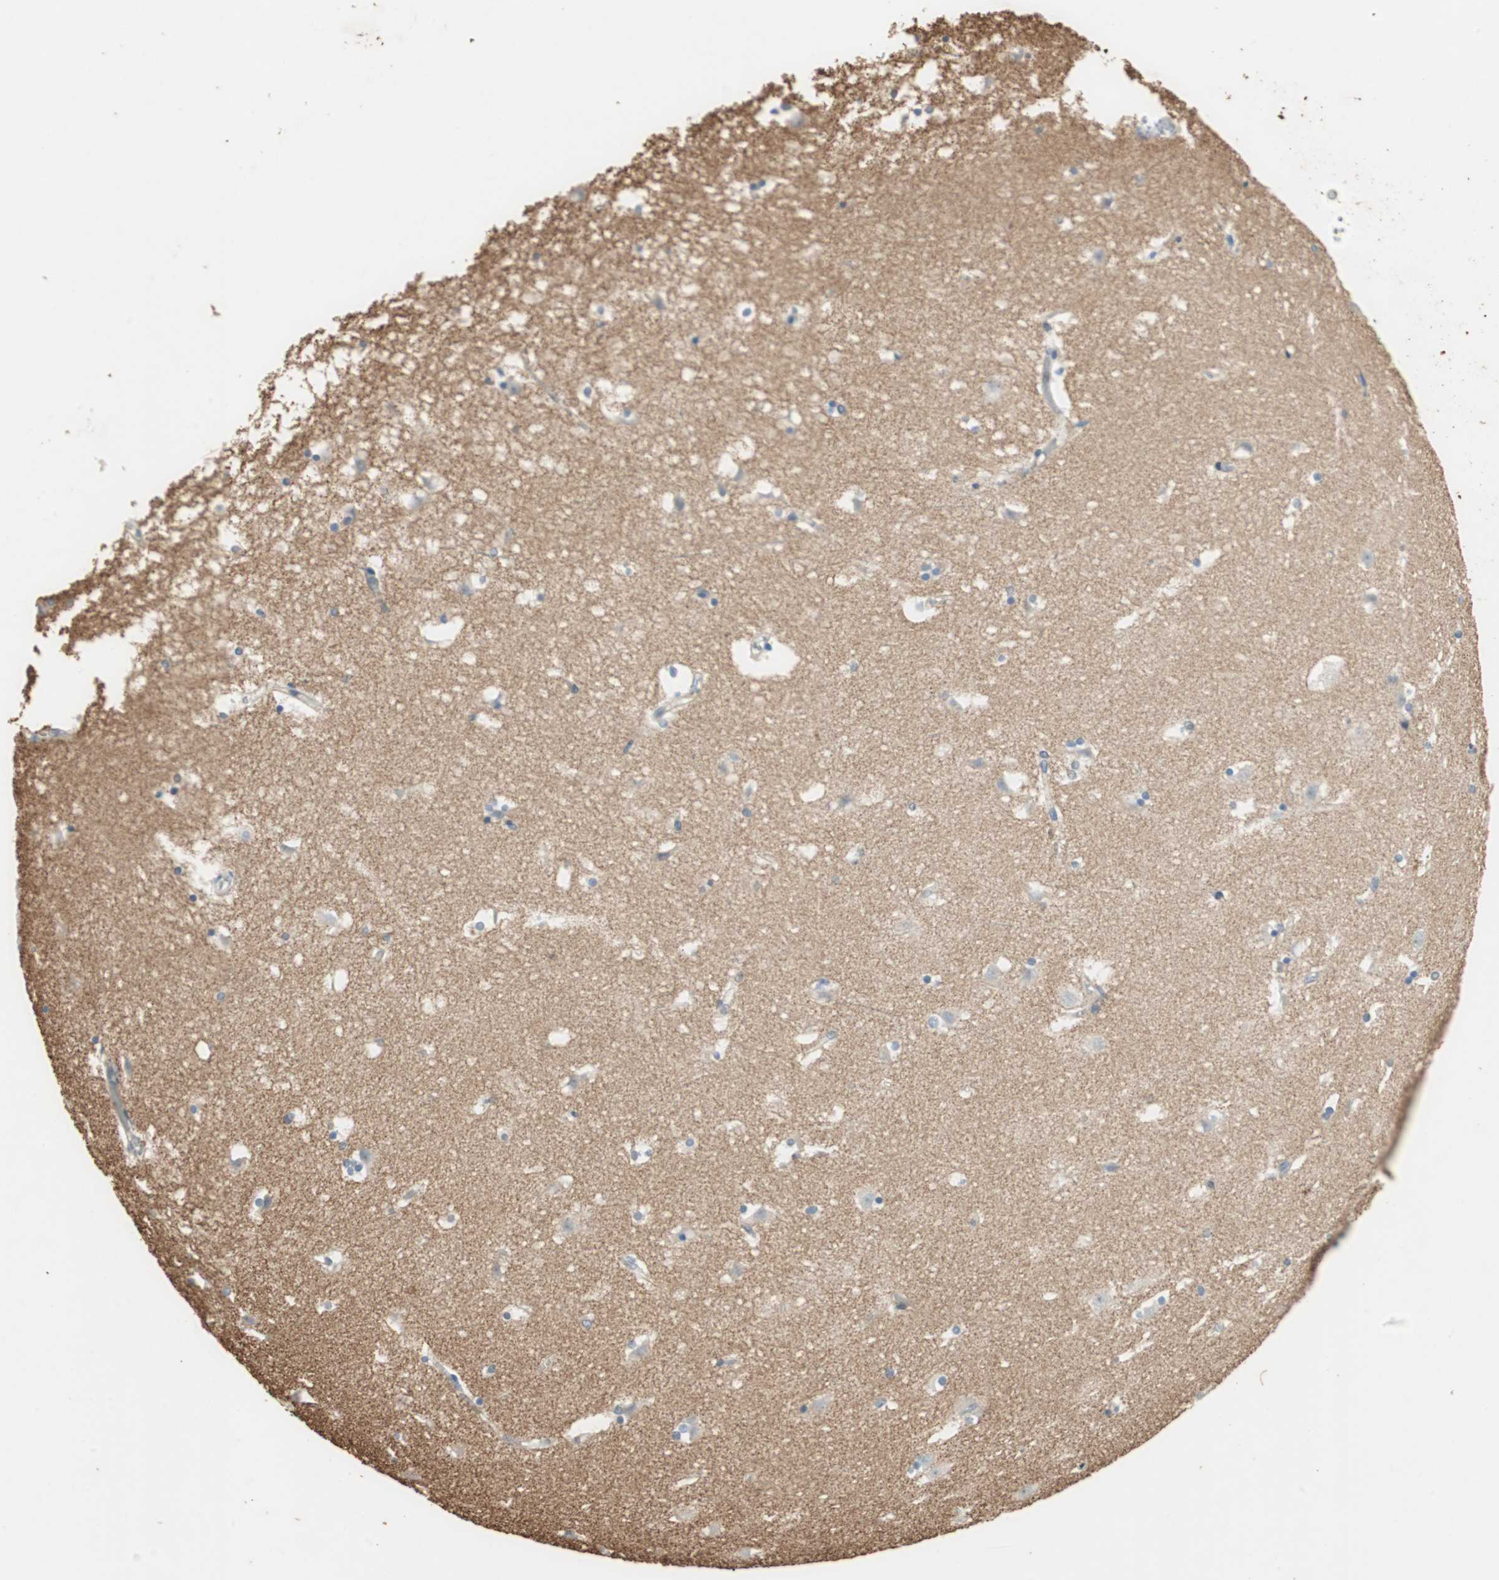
{"staining": {"intensity": "negative", "quantity": "none", "location": "none"}, "tissue": "caudate", "cell_type": "Glial cells", "image_type": "normal", "snomed": [{"axis": "morphology", "description": "Normal tissue, NOS"}, {"axis": "topography", "description": "Lateral ventricle wall"}], "caption": "An IHC image of benign caudate is shown. There is no staining in glial cells of caudate.", "gene": "SERPINB5", "patient": {"sex": "male", "age": 45}}